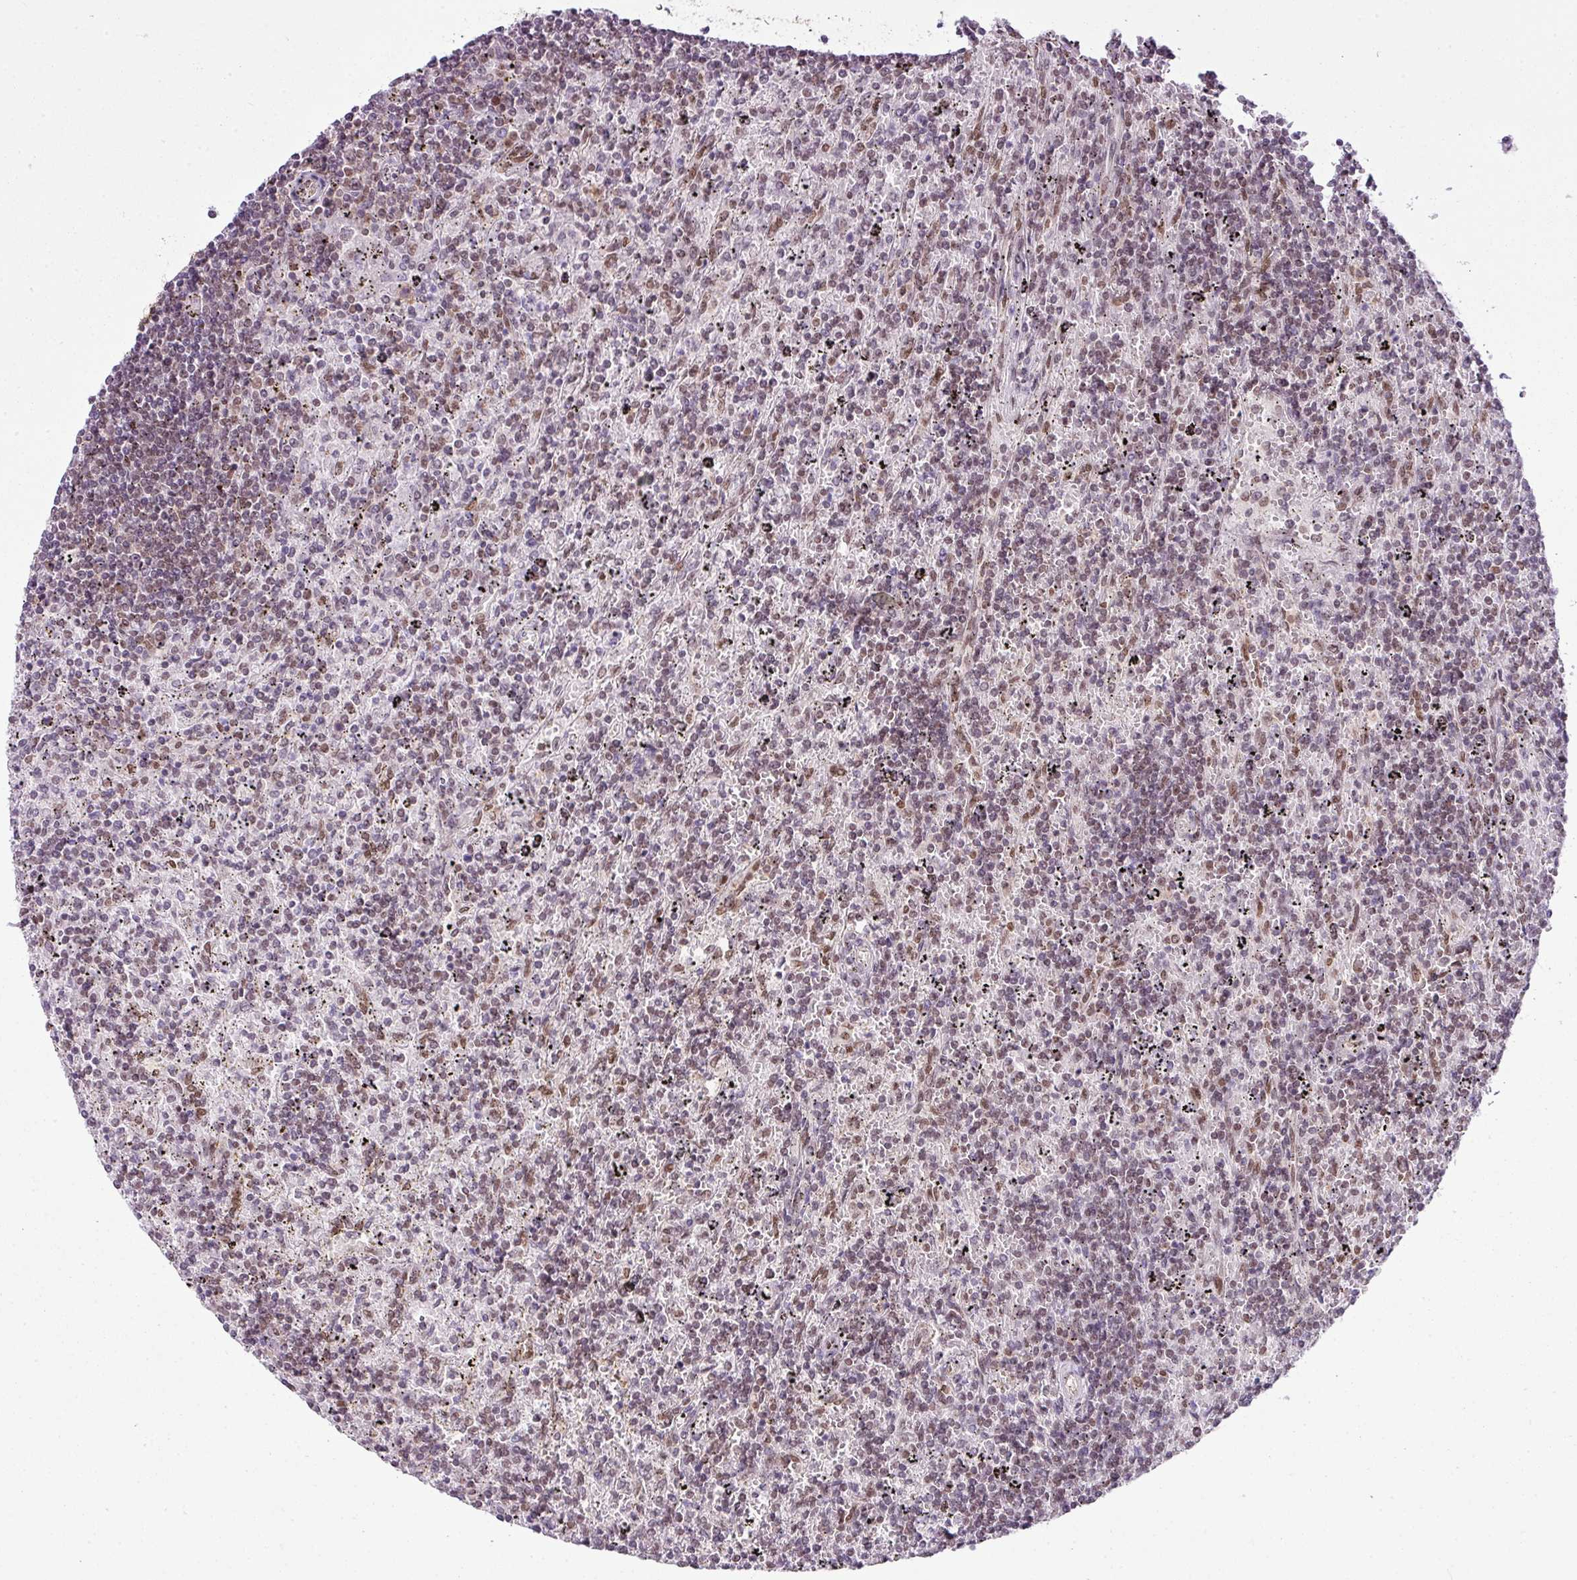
{"staining": {"intensity": "moderate", "quantity": "25%-75%", "location": "nuclear"}, "tissue": "lymphoma", "cell_type": "Tumor cells", "image_type": "cancer", "snomed": [{"axis": "morphology", "description": "Malignant lymphoma, non-Hodgkin's type, Low grade"}, {"axis": "topography", "description": "Spleen"}], "caption": "IHC histopathology image of human lymphoma stained for a protein (brown), which exhibits medium levels of moderate nuclear expression in about 25%-75% of tumor cells.", "gene": "ARL6IP4", "patient": {"sex": "male", "age": 76}}